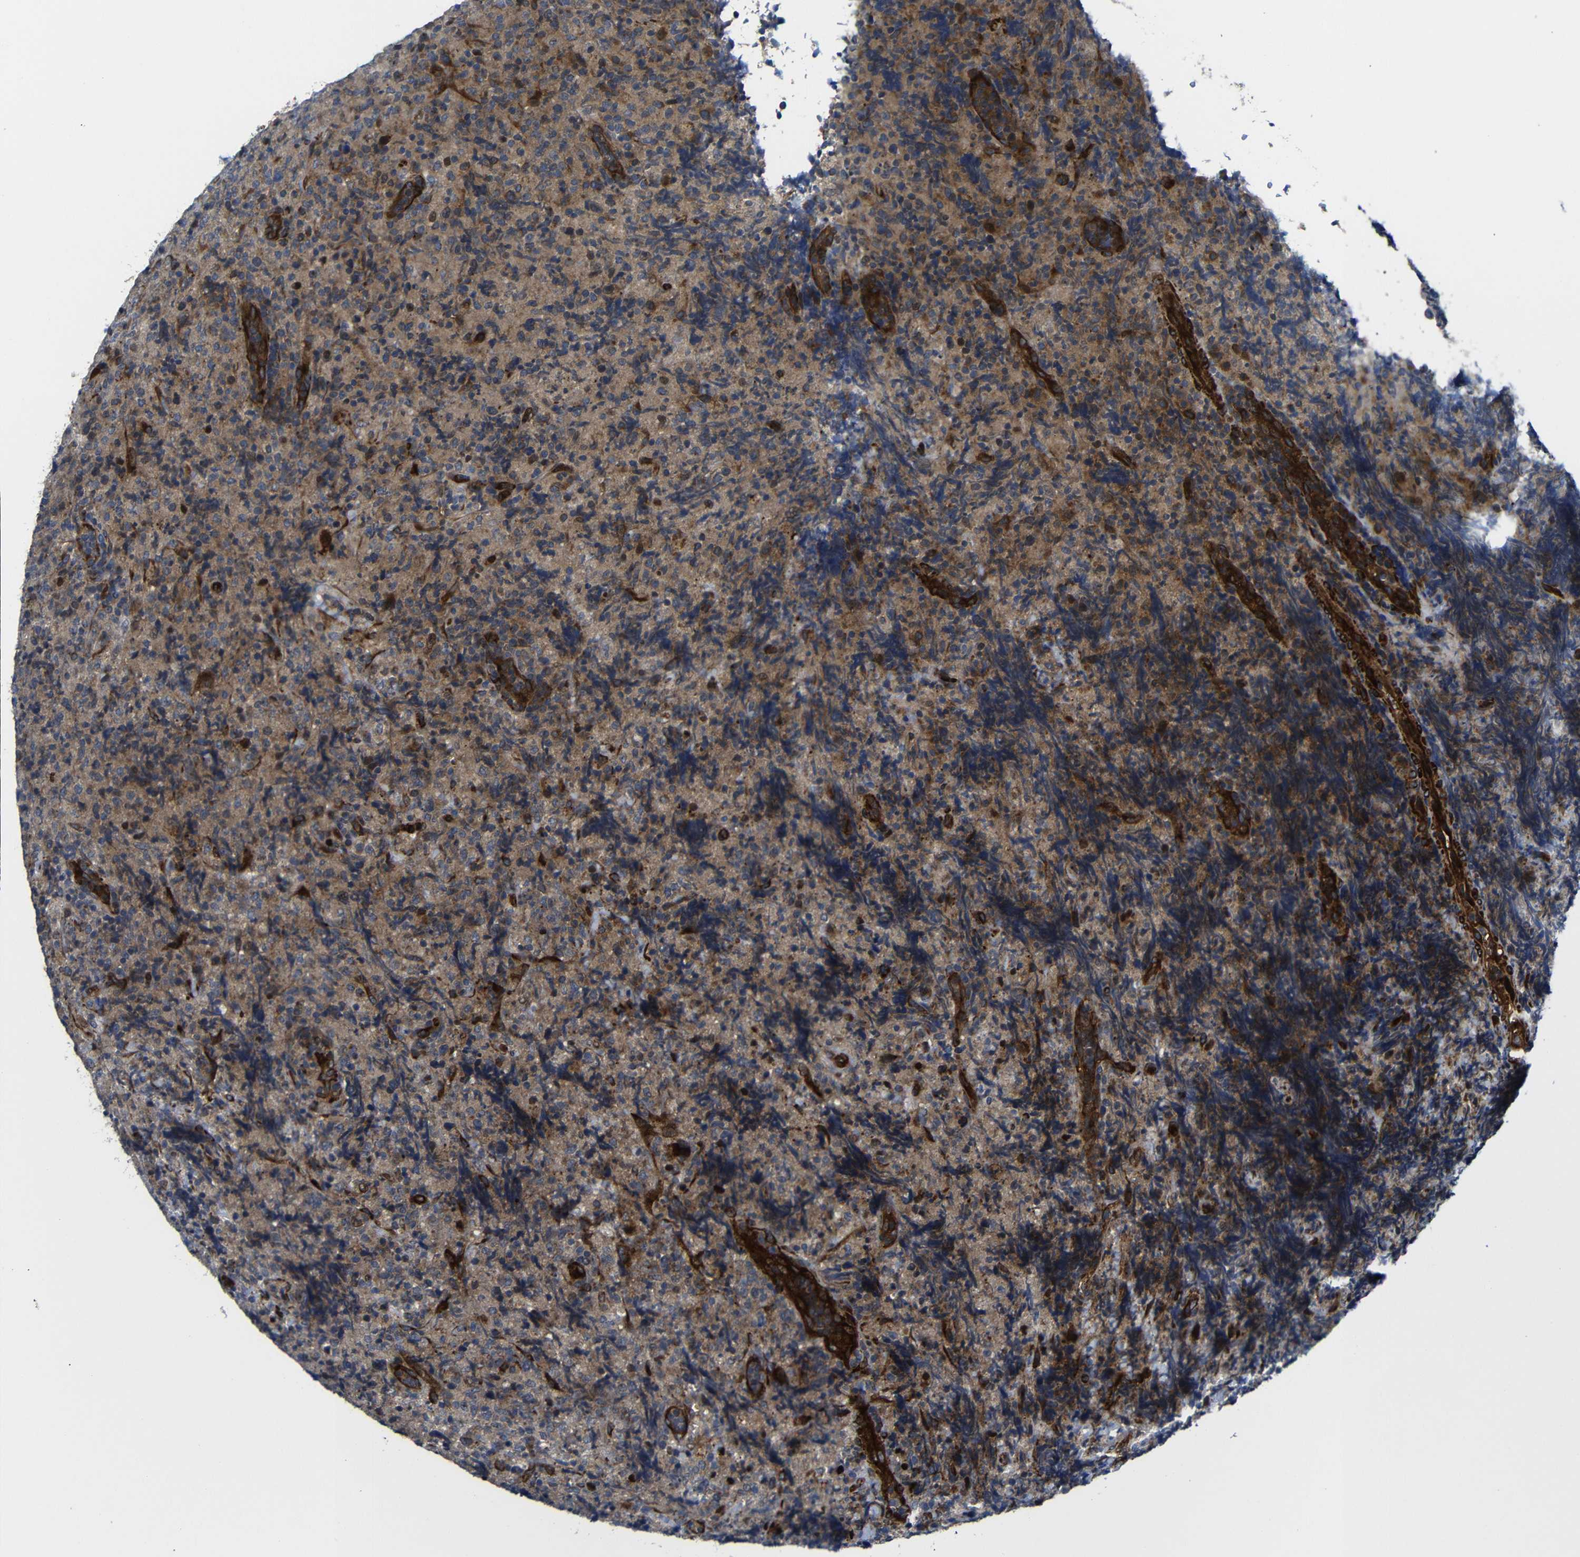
{"staining": {"intensity": "moderate", "quantity": ">75%", "location": "cytoplasmic/membranous"}, "tissue": "lymphoma", "cell_type": "Tumor cells", "image_type": "cancer", "snomed": [{"axis": "morphology", "description": "Malignant lymphoma, non-Hodgkin's type, High grade"}, {"axis": "topography", "description": "Tonsil"}], "caption": "Human malignant lymphoma, non-Hodgkin's type (high-grade) stained with a protein marker reveals moderate staining in tumor cells.", "gene": "PARP14", "patient": {"sex": "female", "age": 36}}